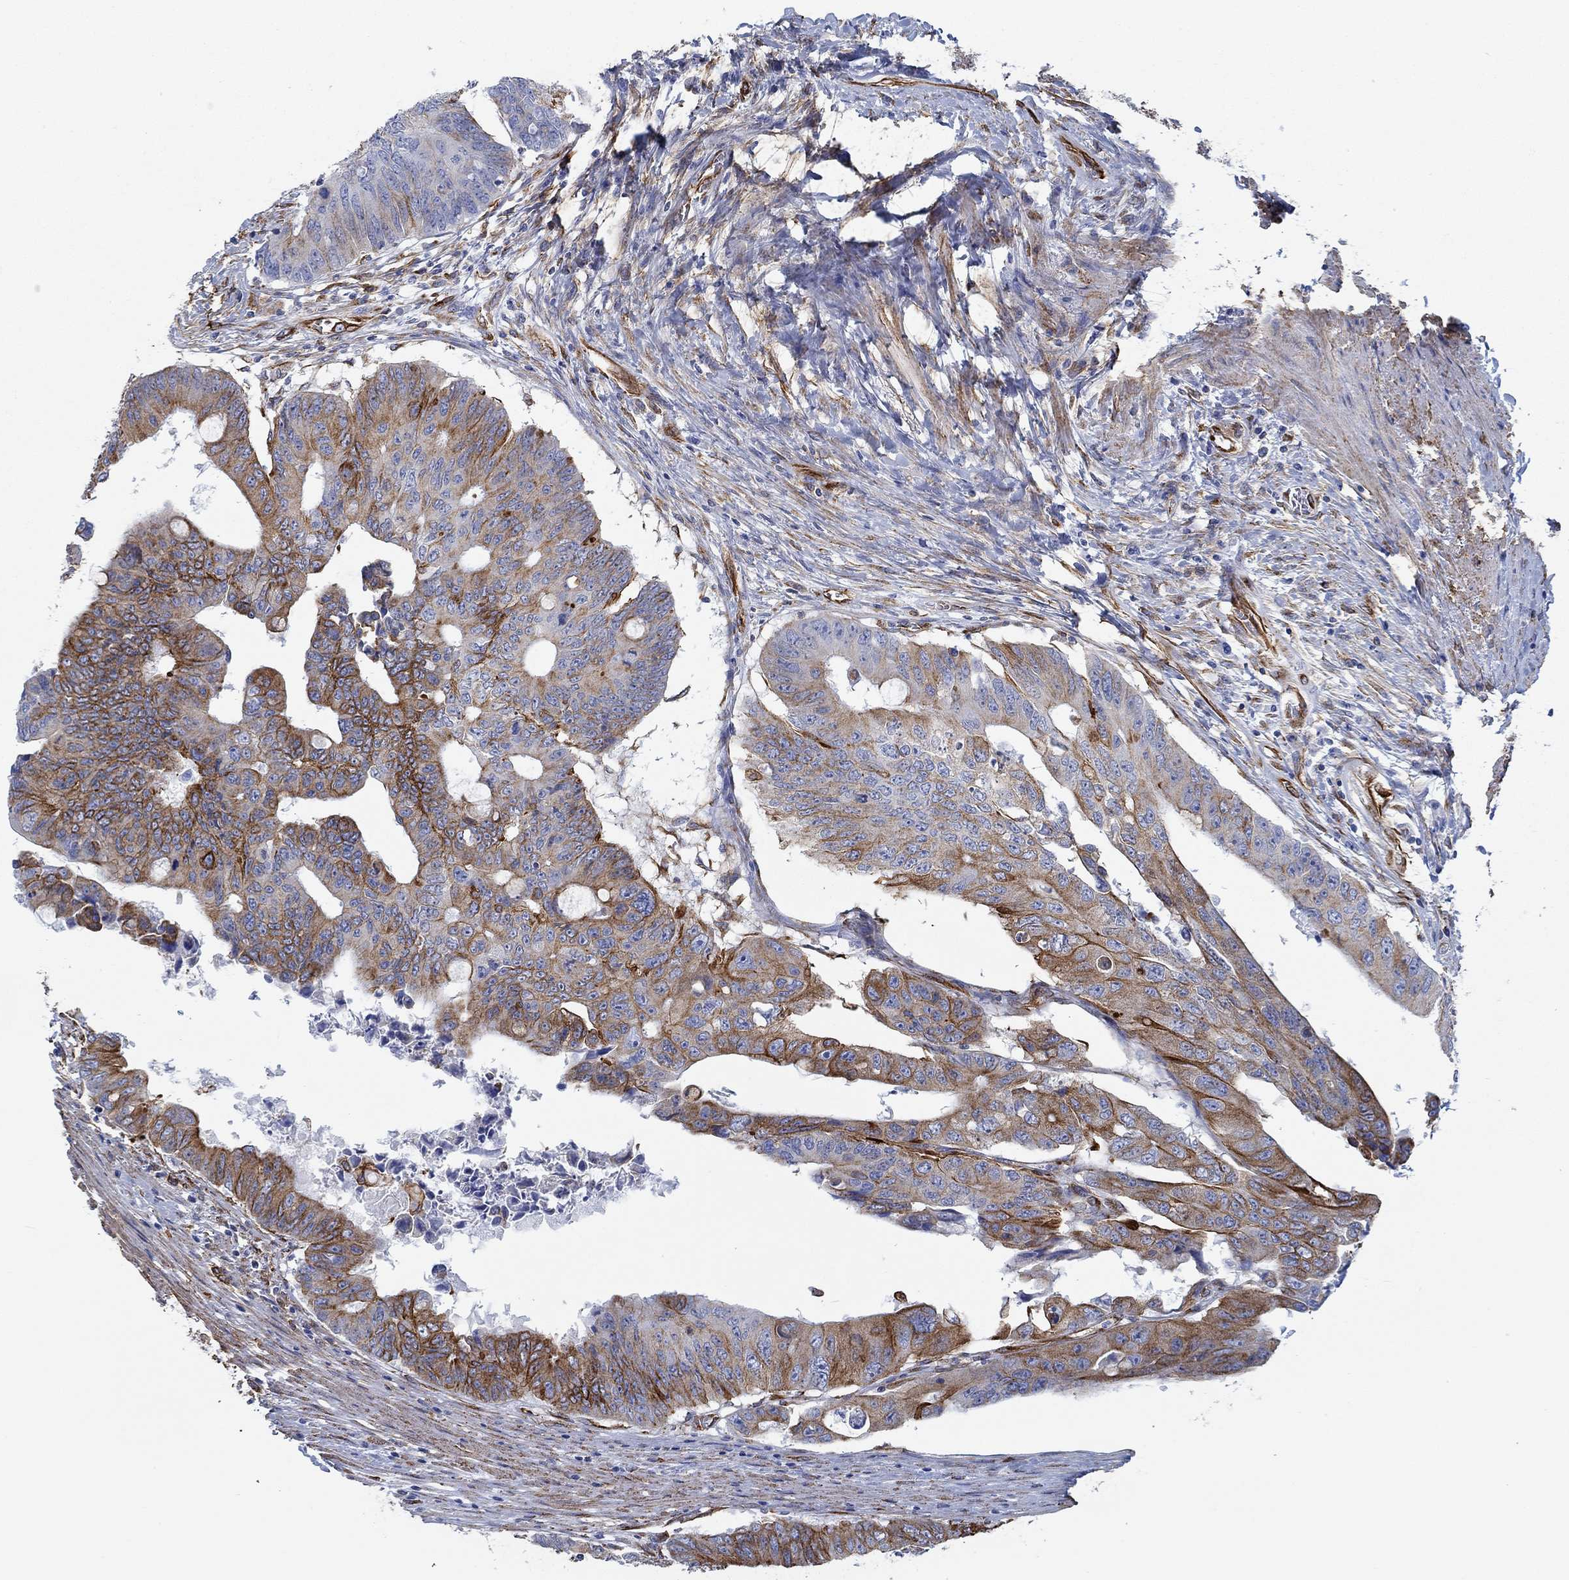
{"staining": {"intensity": "strong", "quantity": "25%-75%", "location": "cytoplasmic/membranous"}, "tissue": "colorectal cancer", "cell_type": "Tumor cells", "image_type": "cancer", "snomed": [{"axis": "morphology", "description": "Adenocarcinoma, NOS"}, {"axis": "topography", "description": "Rectum"}], "caption": "A high-resolution photomicrograph shows immunohistochemistry (IHC) staining of colorectal cancer, which shows strong cytoplasmic/membranous expression in about 25%-75% of tumor cells.", "gene": "STC2", "patient": {"sex": "male", "age": 59}}